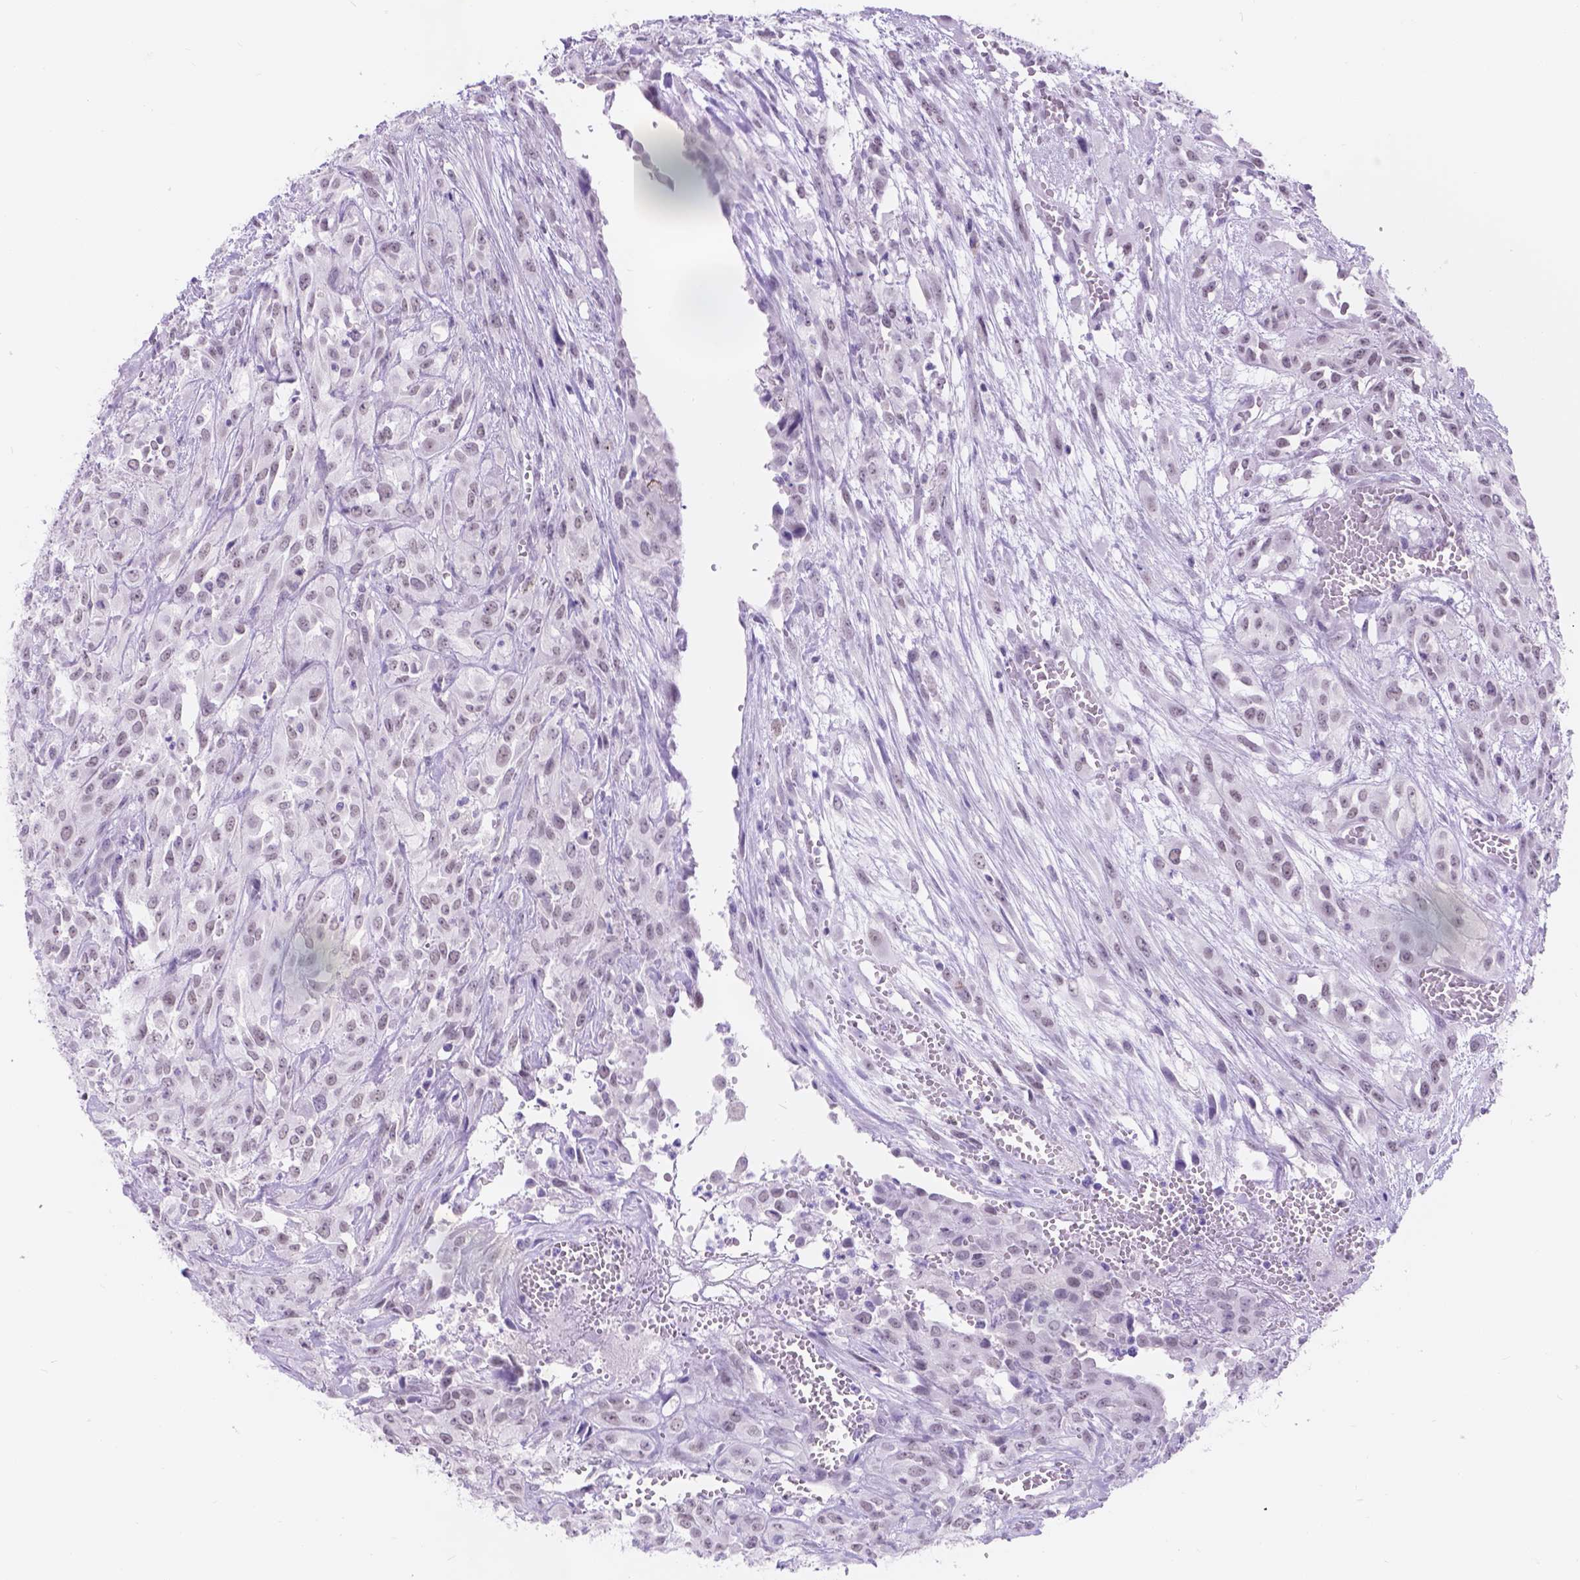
{"staining": {"intensity": "negative", "quantity": "none", "location": "none"}, "tissue": "urothelial cancer", "cell_type": "Tumor cells", "image_type": "cancer", "snomed": [{"axis": "morphology", "description": "Urothelial carcinoma, High grade"}, {"axis": "topography", "description": "Urinary bladder"}], "caption": "Tumor cells show no significant expression in urothelial cancer.", "gene": "DCC", "patient": {"sex": "male", "age": 67}}